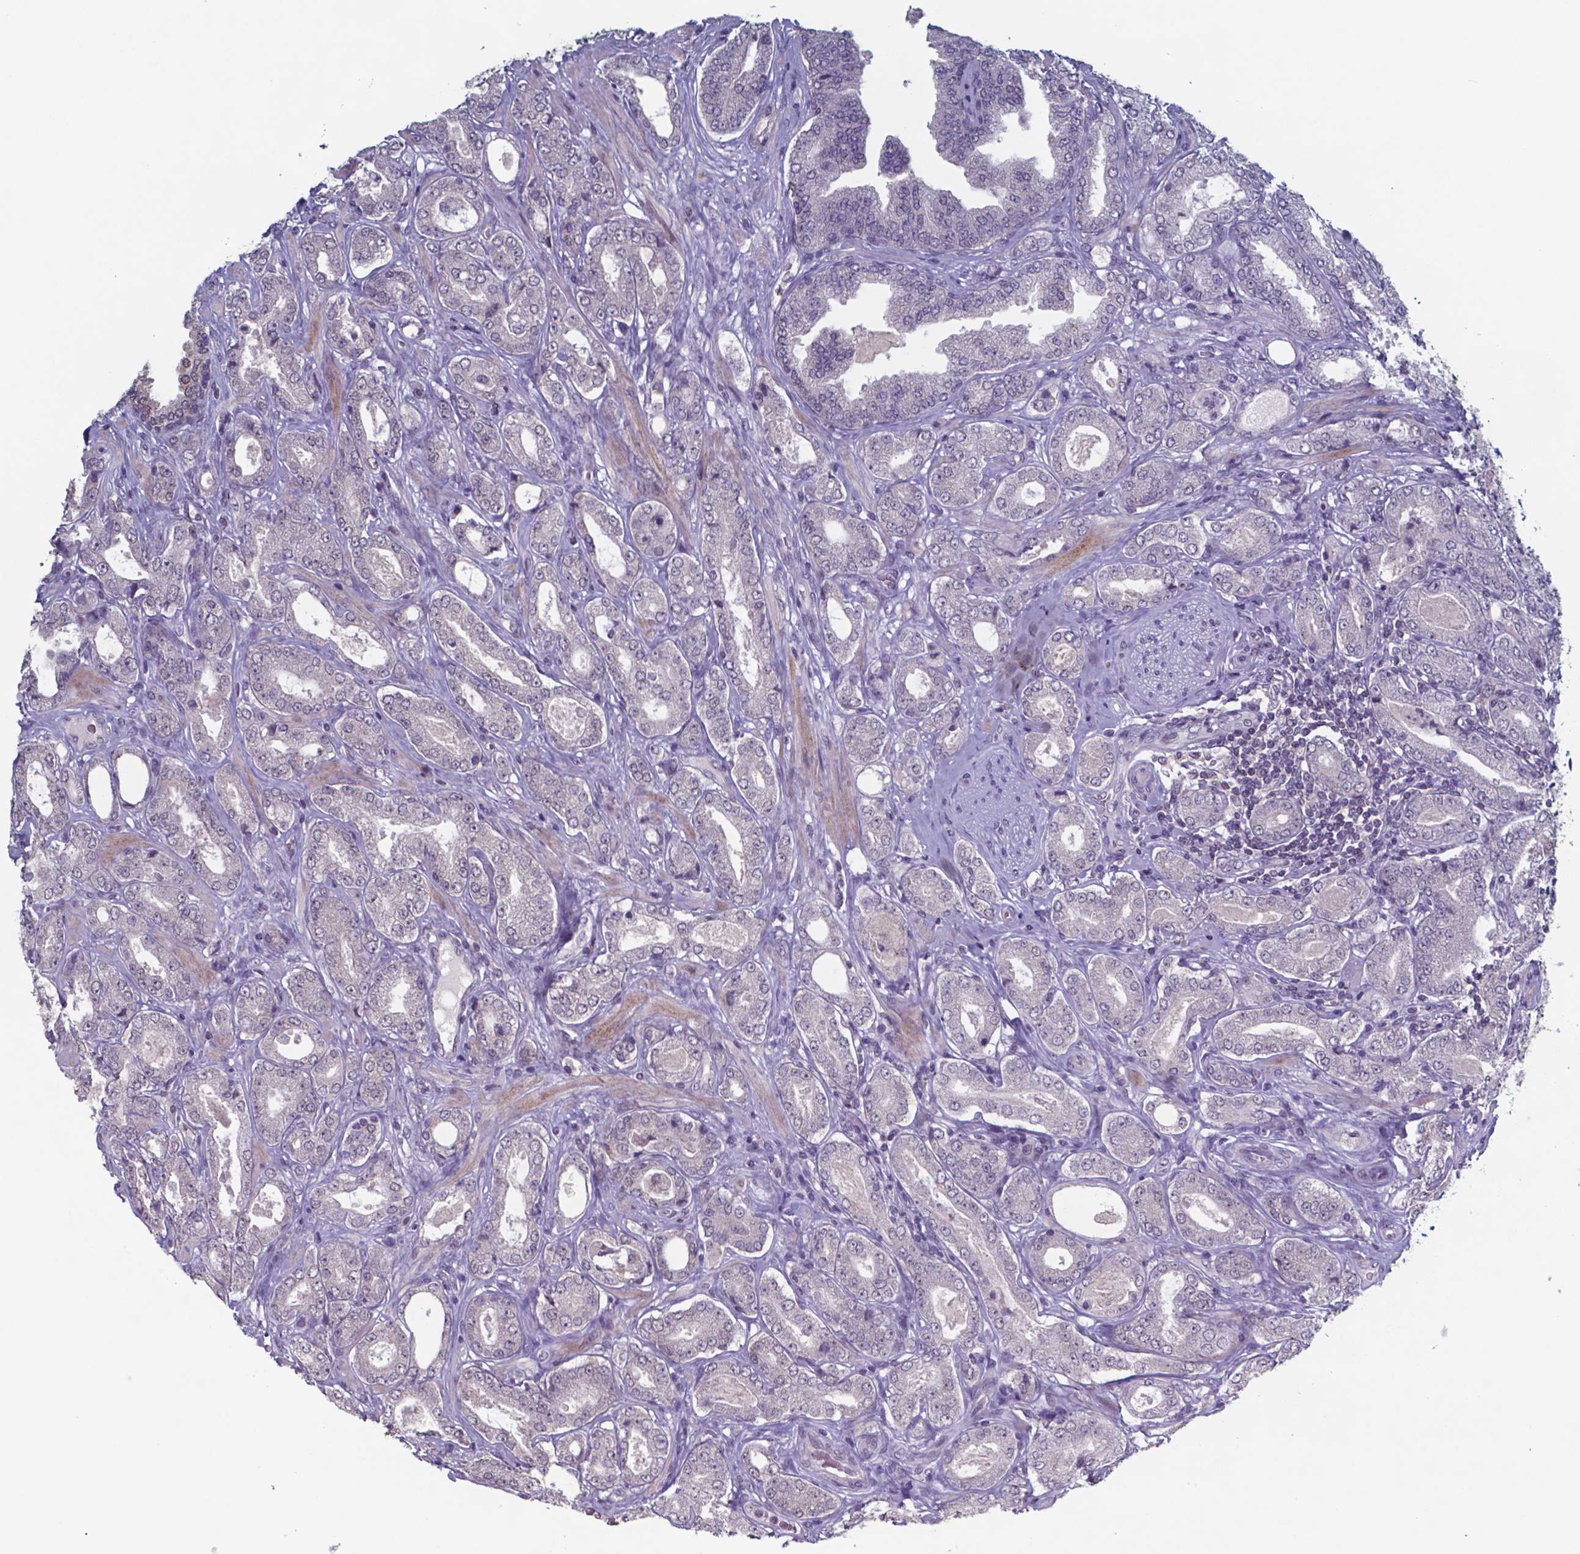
{"staining": {"intensity": "negative", "quantity": "none", "location": "none"}, "tissue": "prostate cancer", "cell_type": "Tumor cells", "image_type": "cancer", "snomed": [{"axis": "morphology", "description": "Adenocarcinoma, NOS"}, {"axis": "topography", "description": "Prostate"}], "caption": "An immunohistochemistry (IHC) photomicrograph of prostate adenocarcinoma is shown. There is no staining in tumor cells of prostate adenocarcinoma.", "gene": "TDP2", "patient": {"sex": "male", "age": 64}}